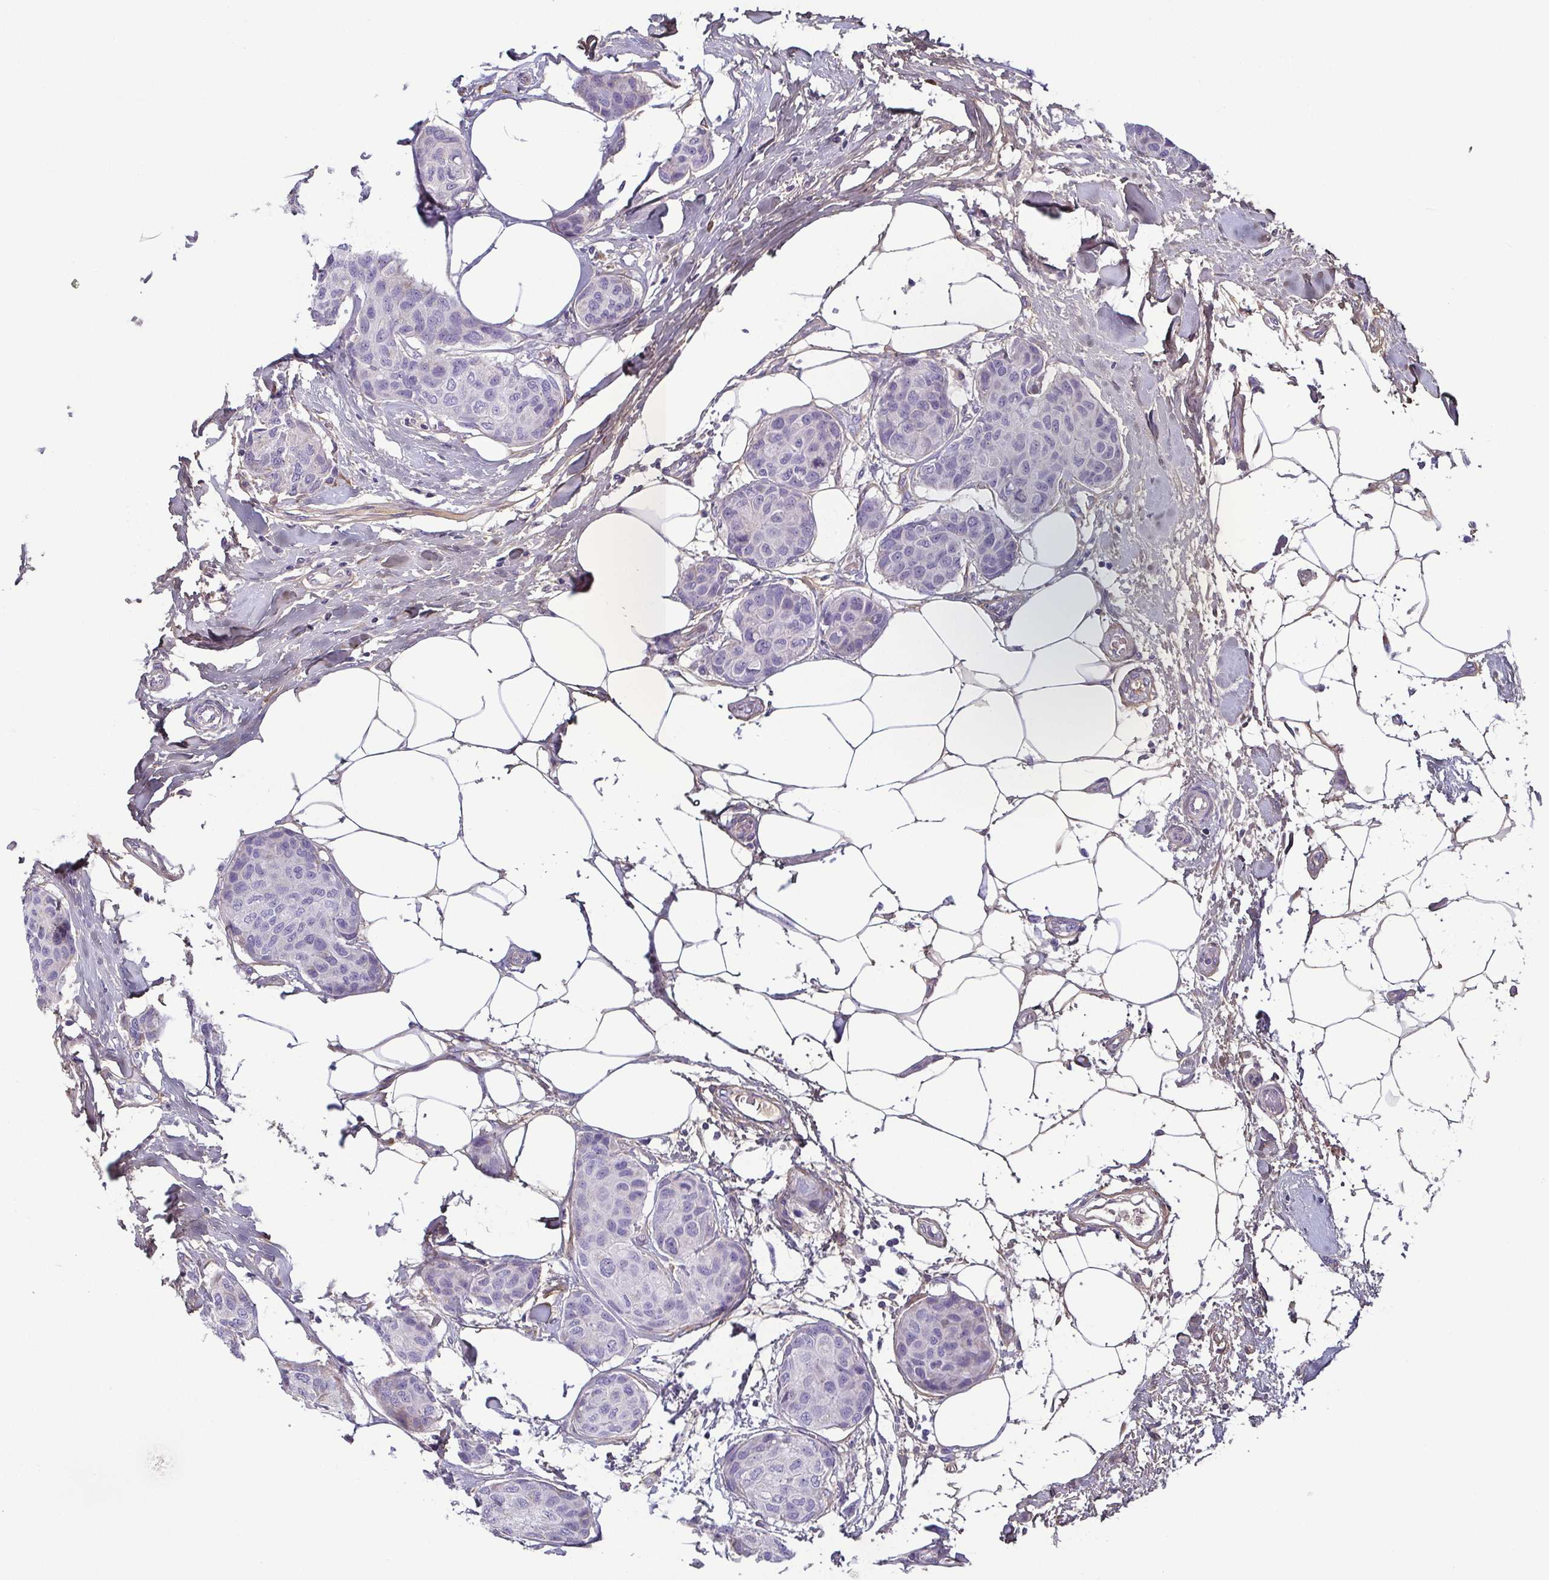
{"staining": {"intensity": "negative", "quantity": "none", "location": "none"}, "tissue": "breast cancer", "cell_type": "Tumor cells", "image_type": "cancer", "snomed": [{"axis": "morphology", "description": "Duct carcinoma"}, {"axis": "topography", "description": "Breast"}], "caption": "High magnification brightfield microscopy of breast invasive ductal carcinoma stained with DAB (3,3'-diaminobenzidine) (brown) and counterstained with hematoxylin (blue): tumor cells show no significant positivity.", "gene": "ECM1", "patient": {"sex": "female", "age": 80}}